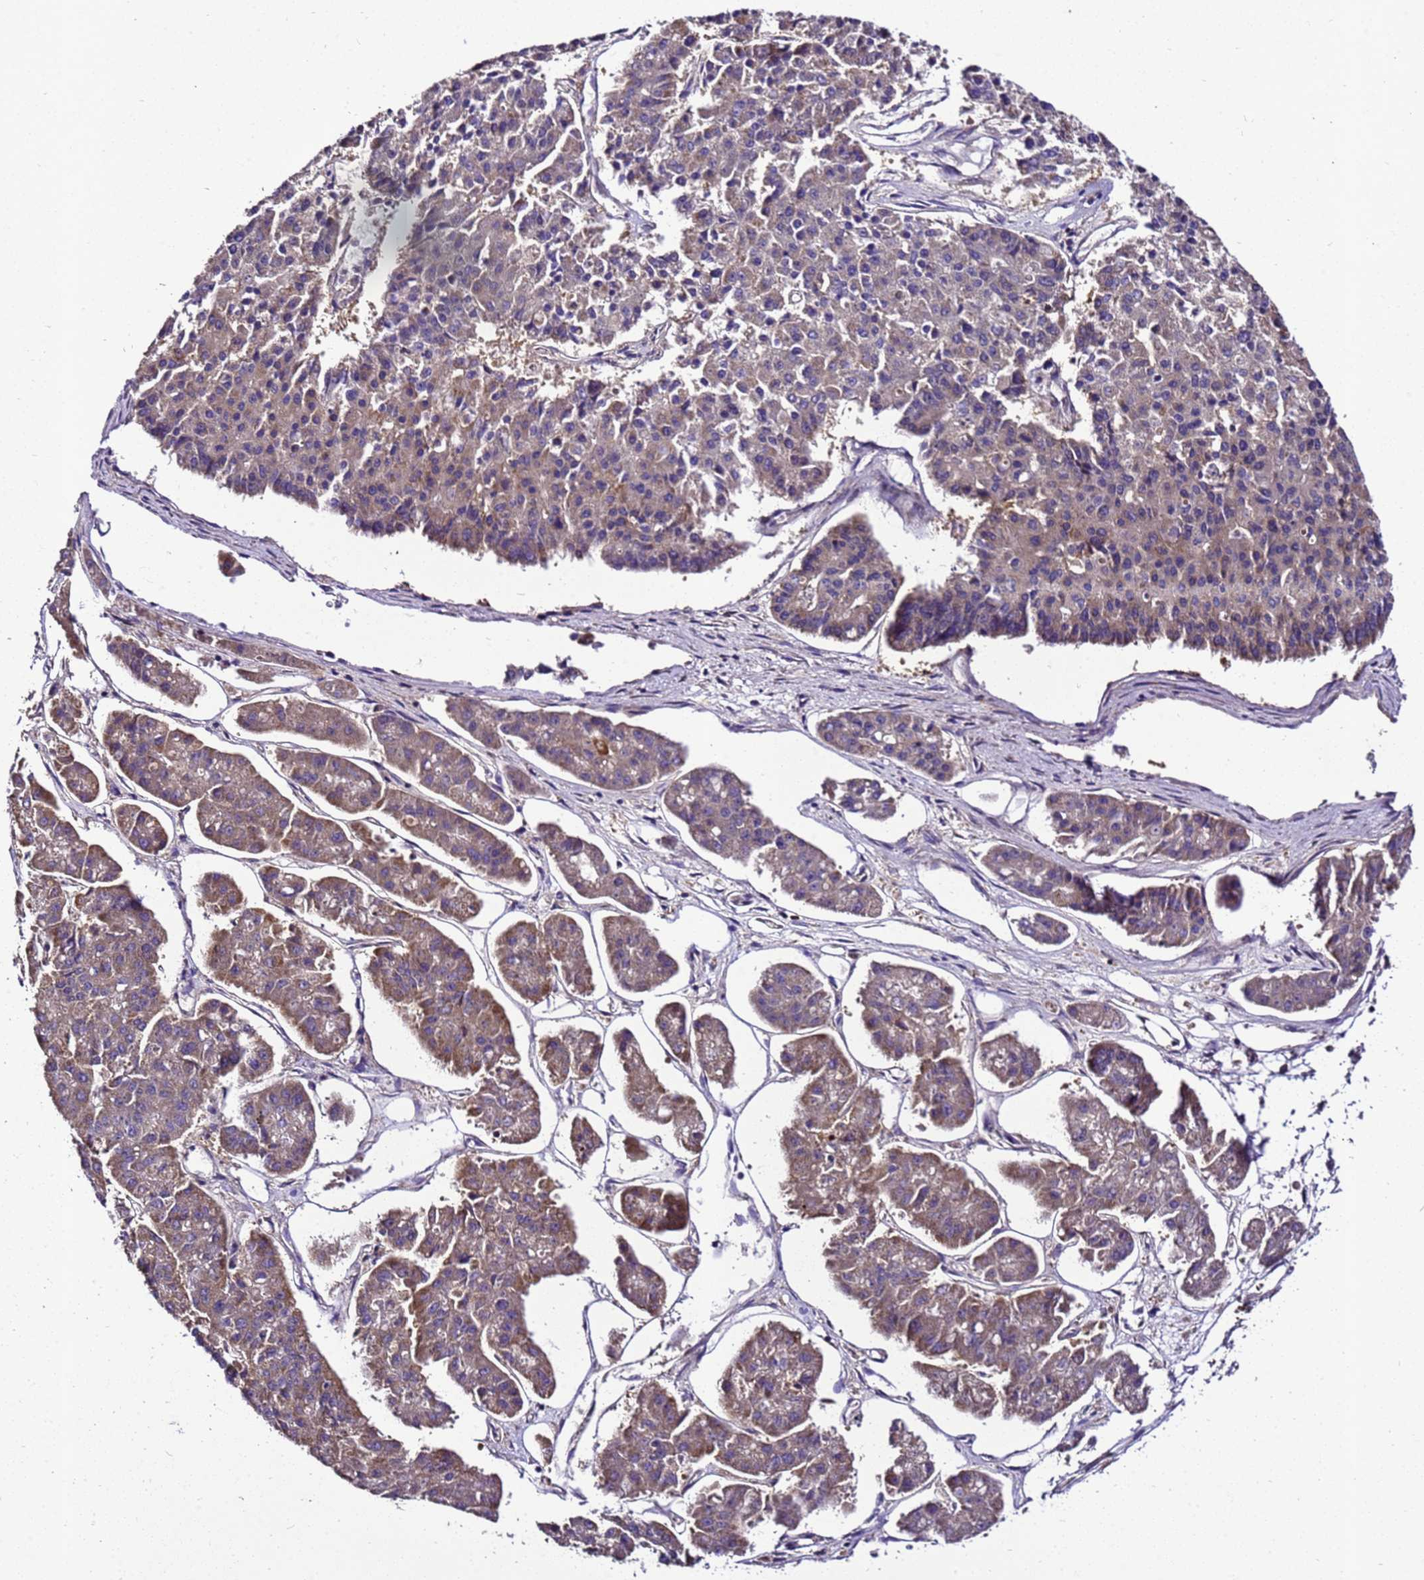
{"staining": {"intensity": "moderate", "quantity": "25%-75%", "location": "cytoplasmic/membranous"}, "tissue": "pancreatic cancer", "cell_type": "Tumor cells", "image_type": "cancer", "snomed": [{"axis": "morphology", "description": "Adenocarcinoma, NOS"}, {"axis": "topography", "description": "Pancreas"}], "caption": "Human pancreatic cancer stained with a brown dye reveals moderate cytoplasmic/membranous positive positivity in approximately 25%-75% of tumor cells.", "gene": "ZNF417", "patient": {"sex": "male", "age": 50}}